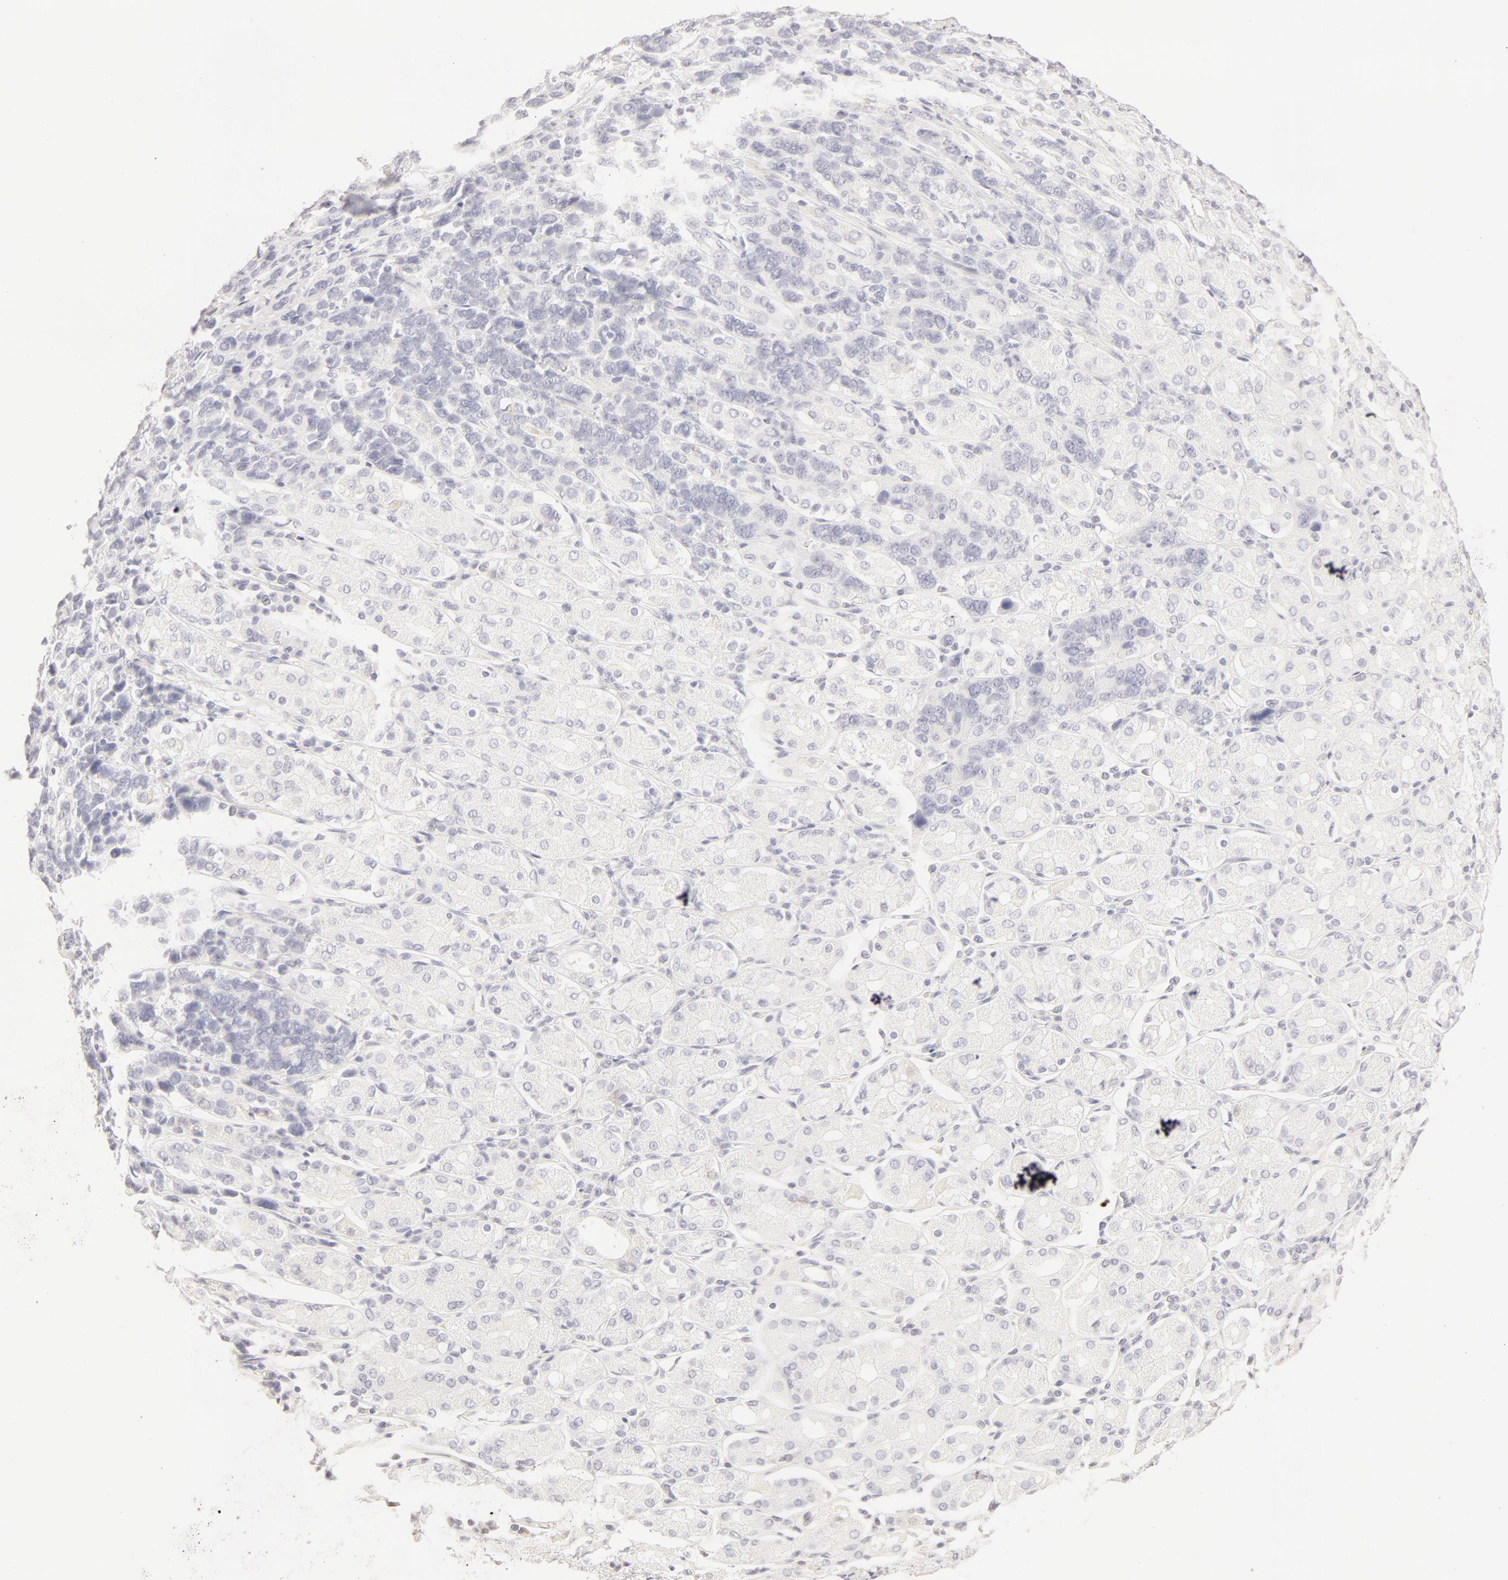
{"staining": {"intensity": "negative", "quantity": "none", "location": "none"}, "tissue": "stomach cancer", "cell_type": "Tumor cells", "image_type": "cancer", "snomed": [{"axis": "morphology", "description": "Adenocarcinoma, NOS"}, {"axis": "topography", "description": "Stomach, upper"}], "caption": "This is an IHC micrograph of human stomach adenocarcinoma. There is no staining in tumor cells.", "gene": "LGALS7B", "patient": {"sex": "male", "age": 71}}